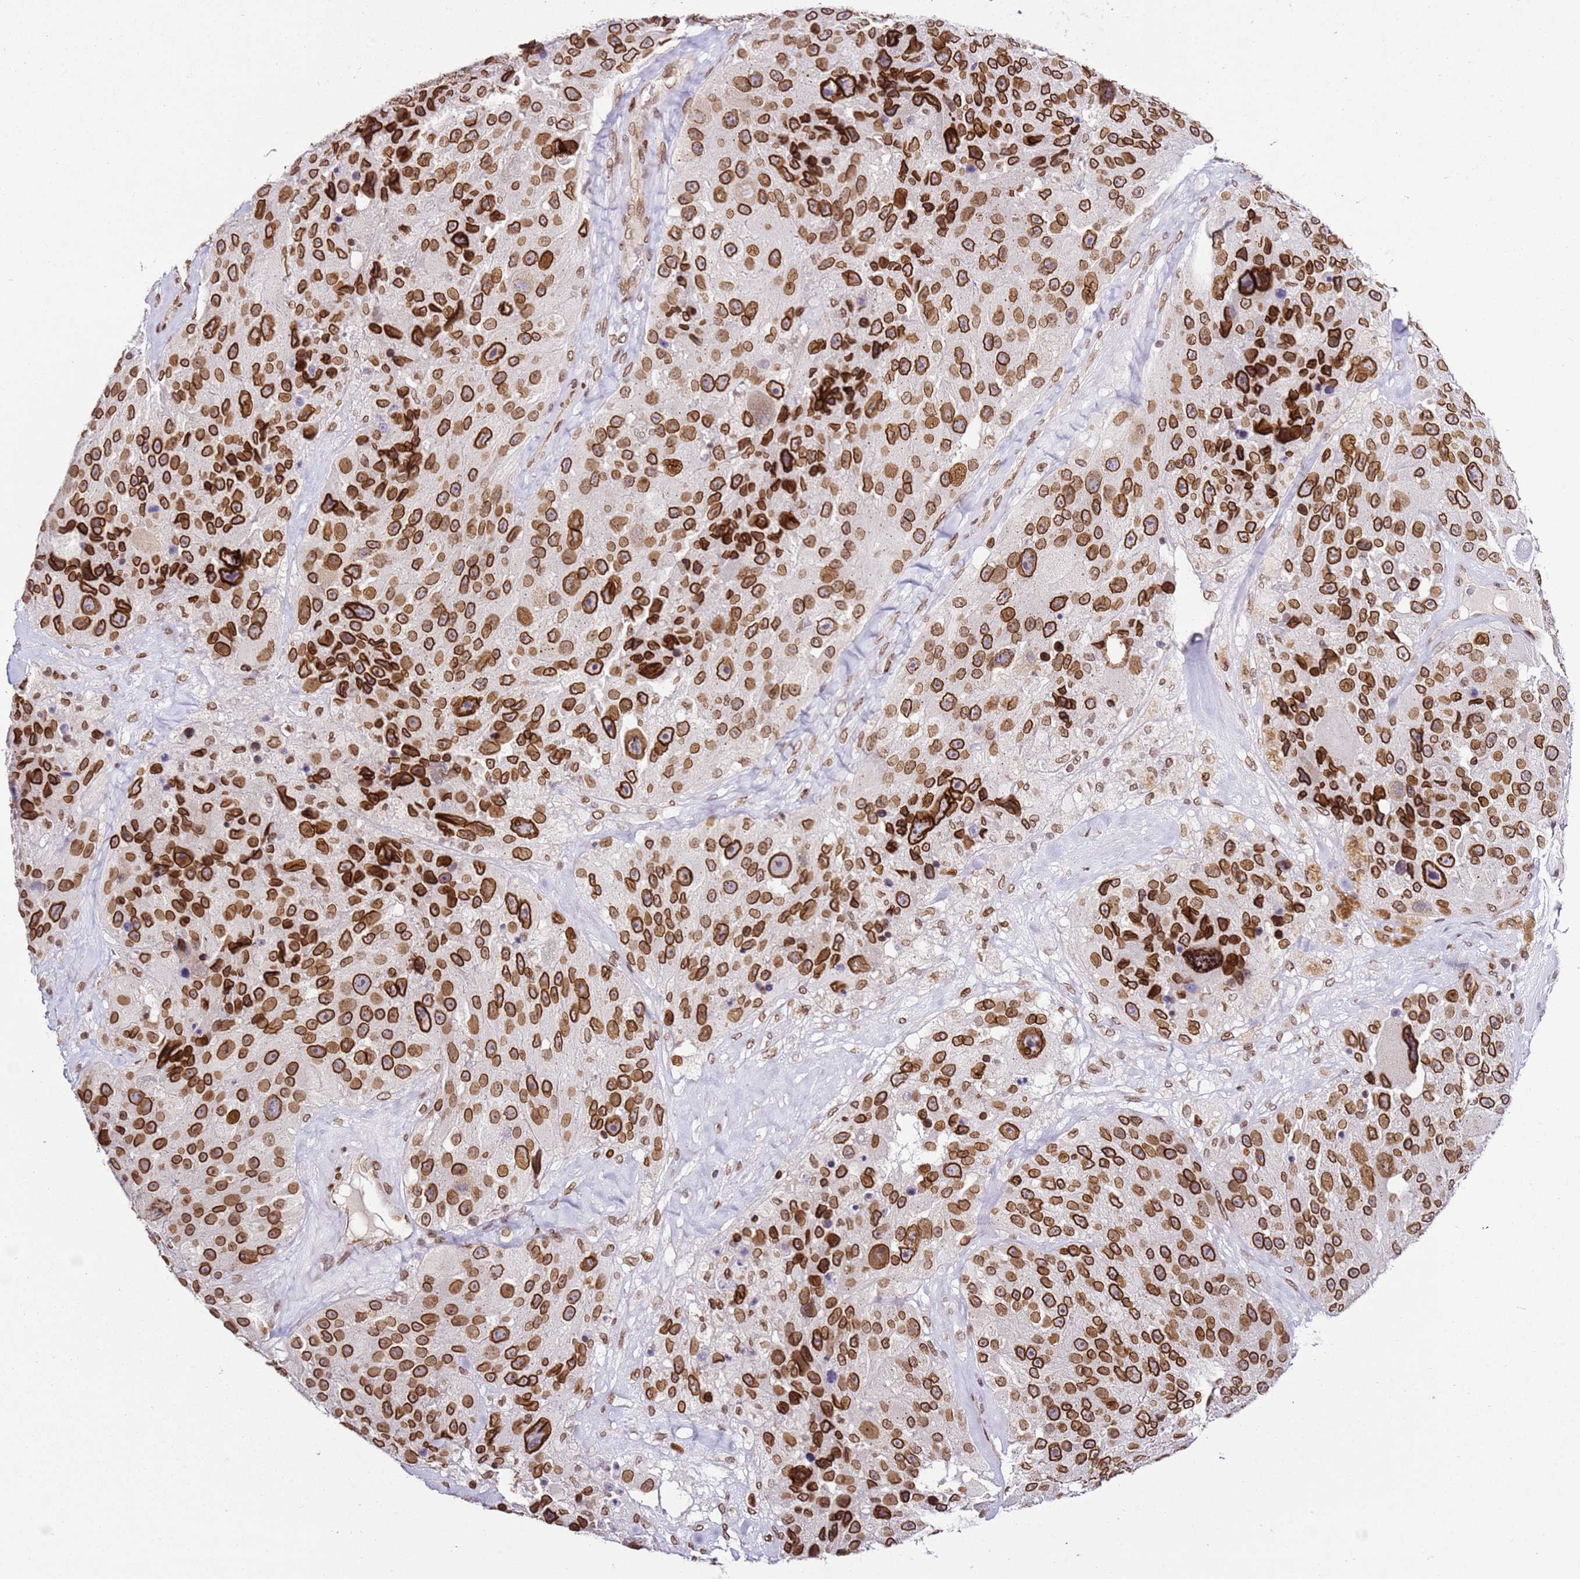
{"staining": {"intensity": "strong", "quantity": ">75%", "location": "cytoplasmic/membranous,nuclear"}, "tissue": "melanoma", "cell_type": "Tumor cells", "image_type": "cancer", "snomed": [{"axis": "morphology", "description": "Malignant melanoma, Metastatic site"}, {"axis": "topography", "description": "Lymph node"}], "caption": "A high-resolution histopathology image shows IHC staining of malignant melanoma (metastatic site), which shows strong cytoplasmic/membranous and nuclear positivity in about >75% of tumor cells.", "gene": "POU6F1", "patient": {"sex": "male", "age": 62}}